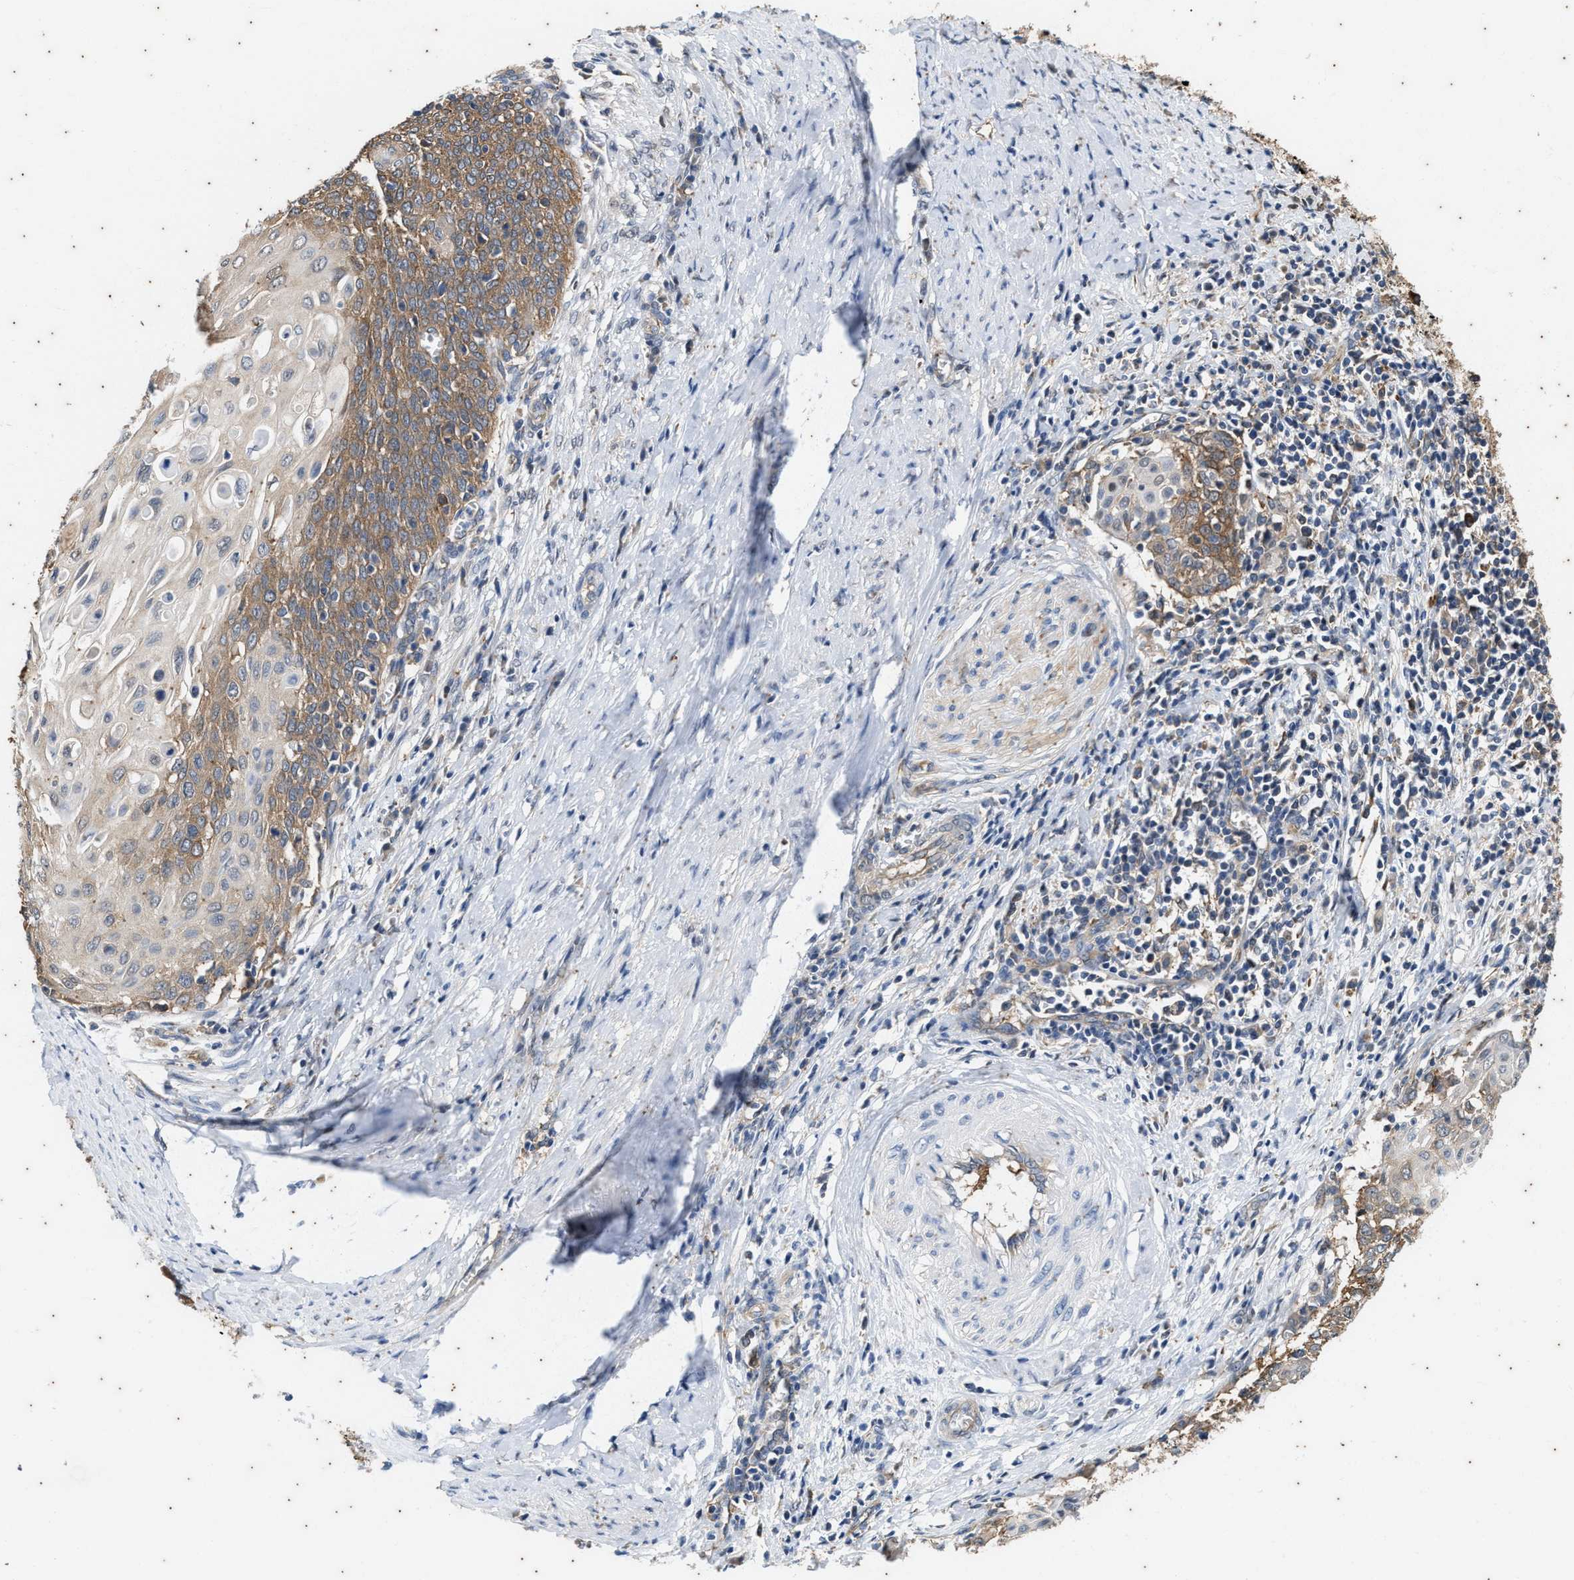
{"staining": {"intensity": "moderate", "quantity": ">75%", "location": "cytoplasmic/membranous"}, "tissue": "cervical cancer", "cell_type": "Tumor cells", "image_type": "cancer", "snomed": [{"axis": "morphology", "description": "Squamous cell carcinoma, NOS"}, {"axis": "topography", "description": "Cervix"}], "caption": "Cervical cancer (squamous cell carcinoma) was stained to show a protein in brown. There is medium levels of moderate cytoplasmic/membranous expression in approximately >75% of tumor cells. (DAB IHC with brightfield microscopy, high magnification).", "gene": "COX19", "patient": {"sex": "female", "age": 39}}